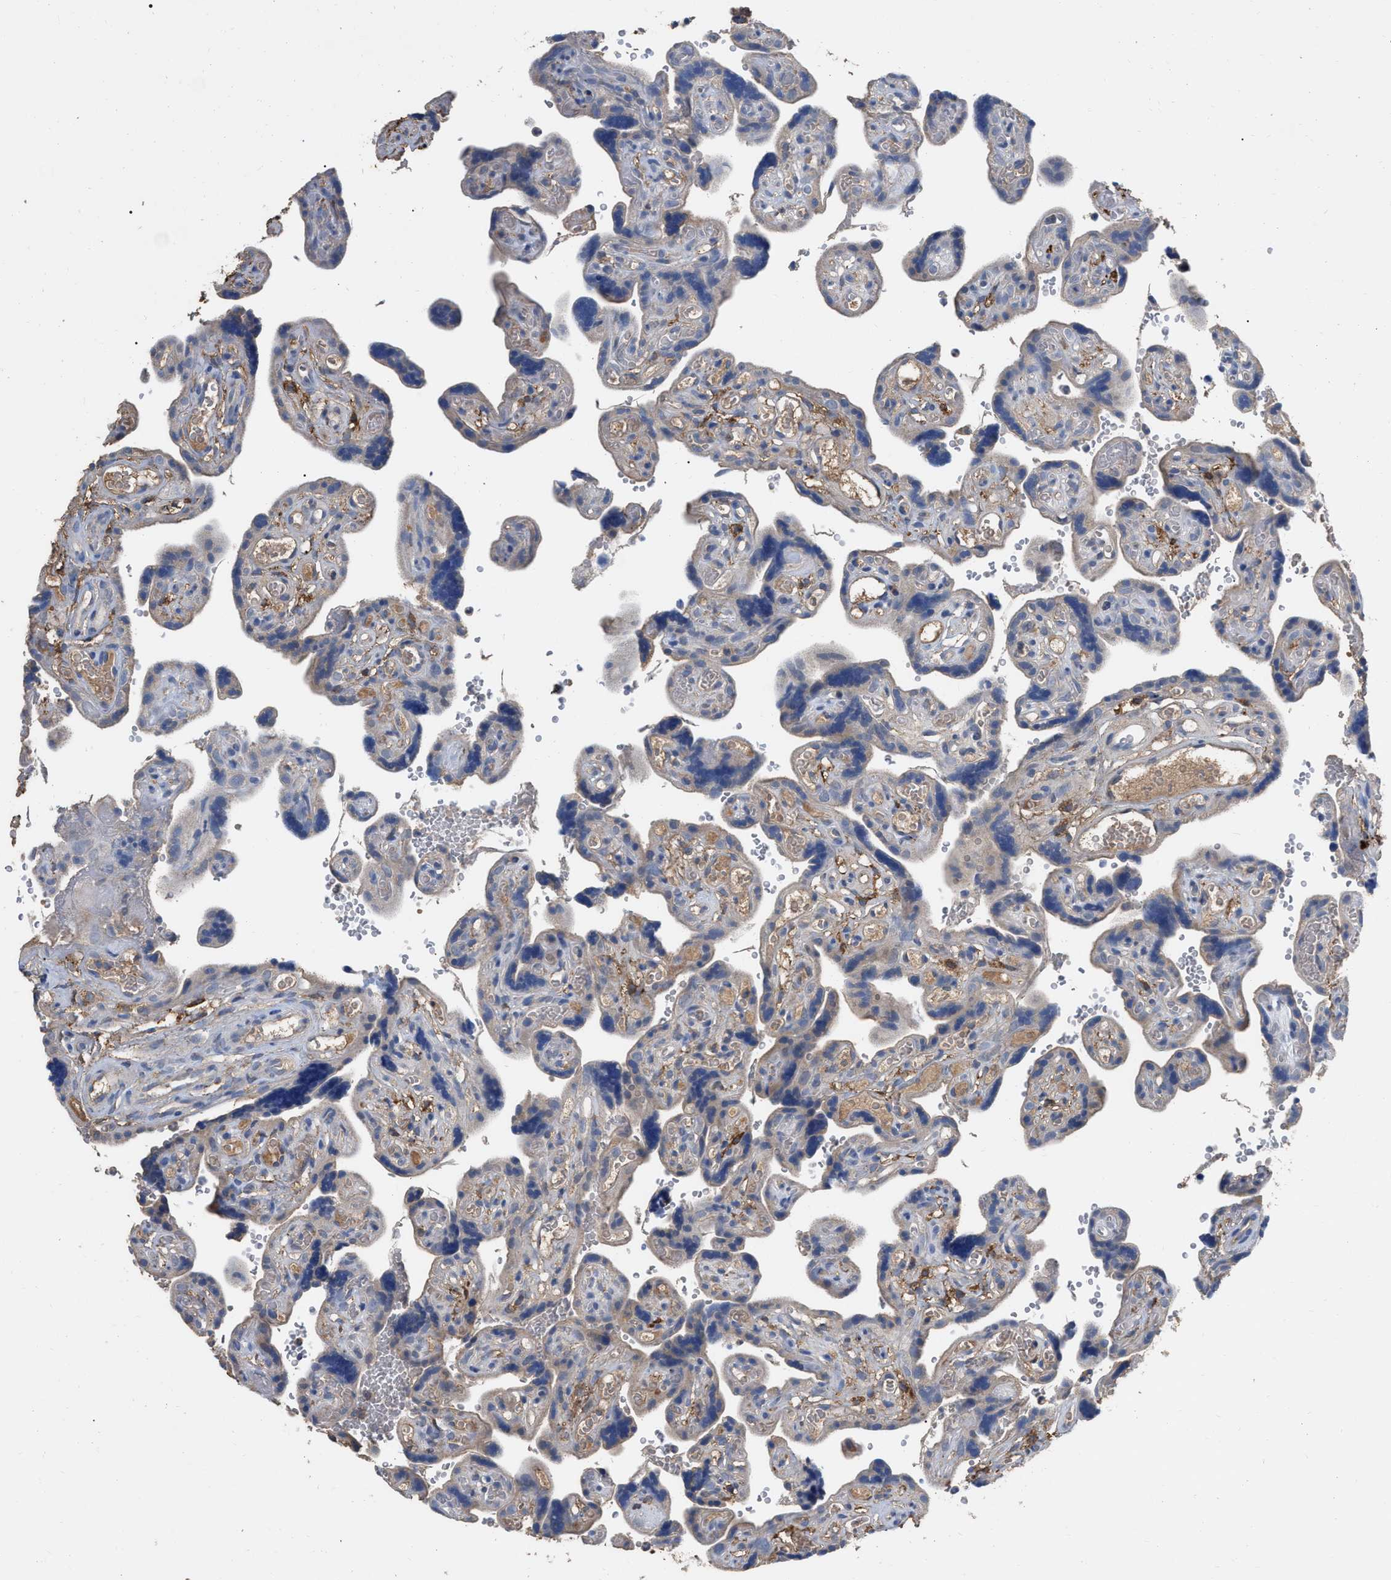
{"staining": {"intensity": "weak", "quantity": ">75%", "location": "cytoplasmic/membranous"}, "tissue": "placenta", "cell_type": "Decidual cells", "image_type": "normal", "snomed": [{"axis": "morphology", "description": "Normal tissue, NOS"}, {"axis": "topography", "description": "Placenta"}], "caption": "Unremarkable placenta was stained to show a protein in brown. There is low levels of weak cytoplasmic/membranous positivity in about >75% of decidual cells.", "gene": "GPR179", "patient": {"sex": "female", "age": 30}}